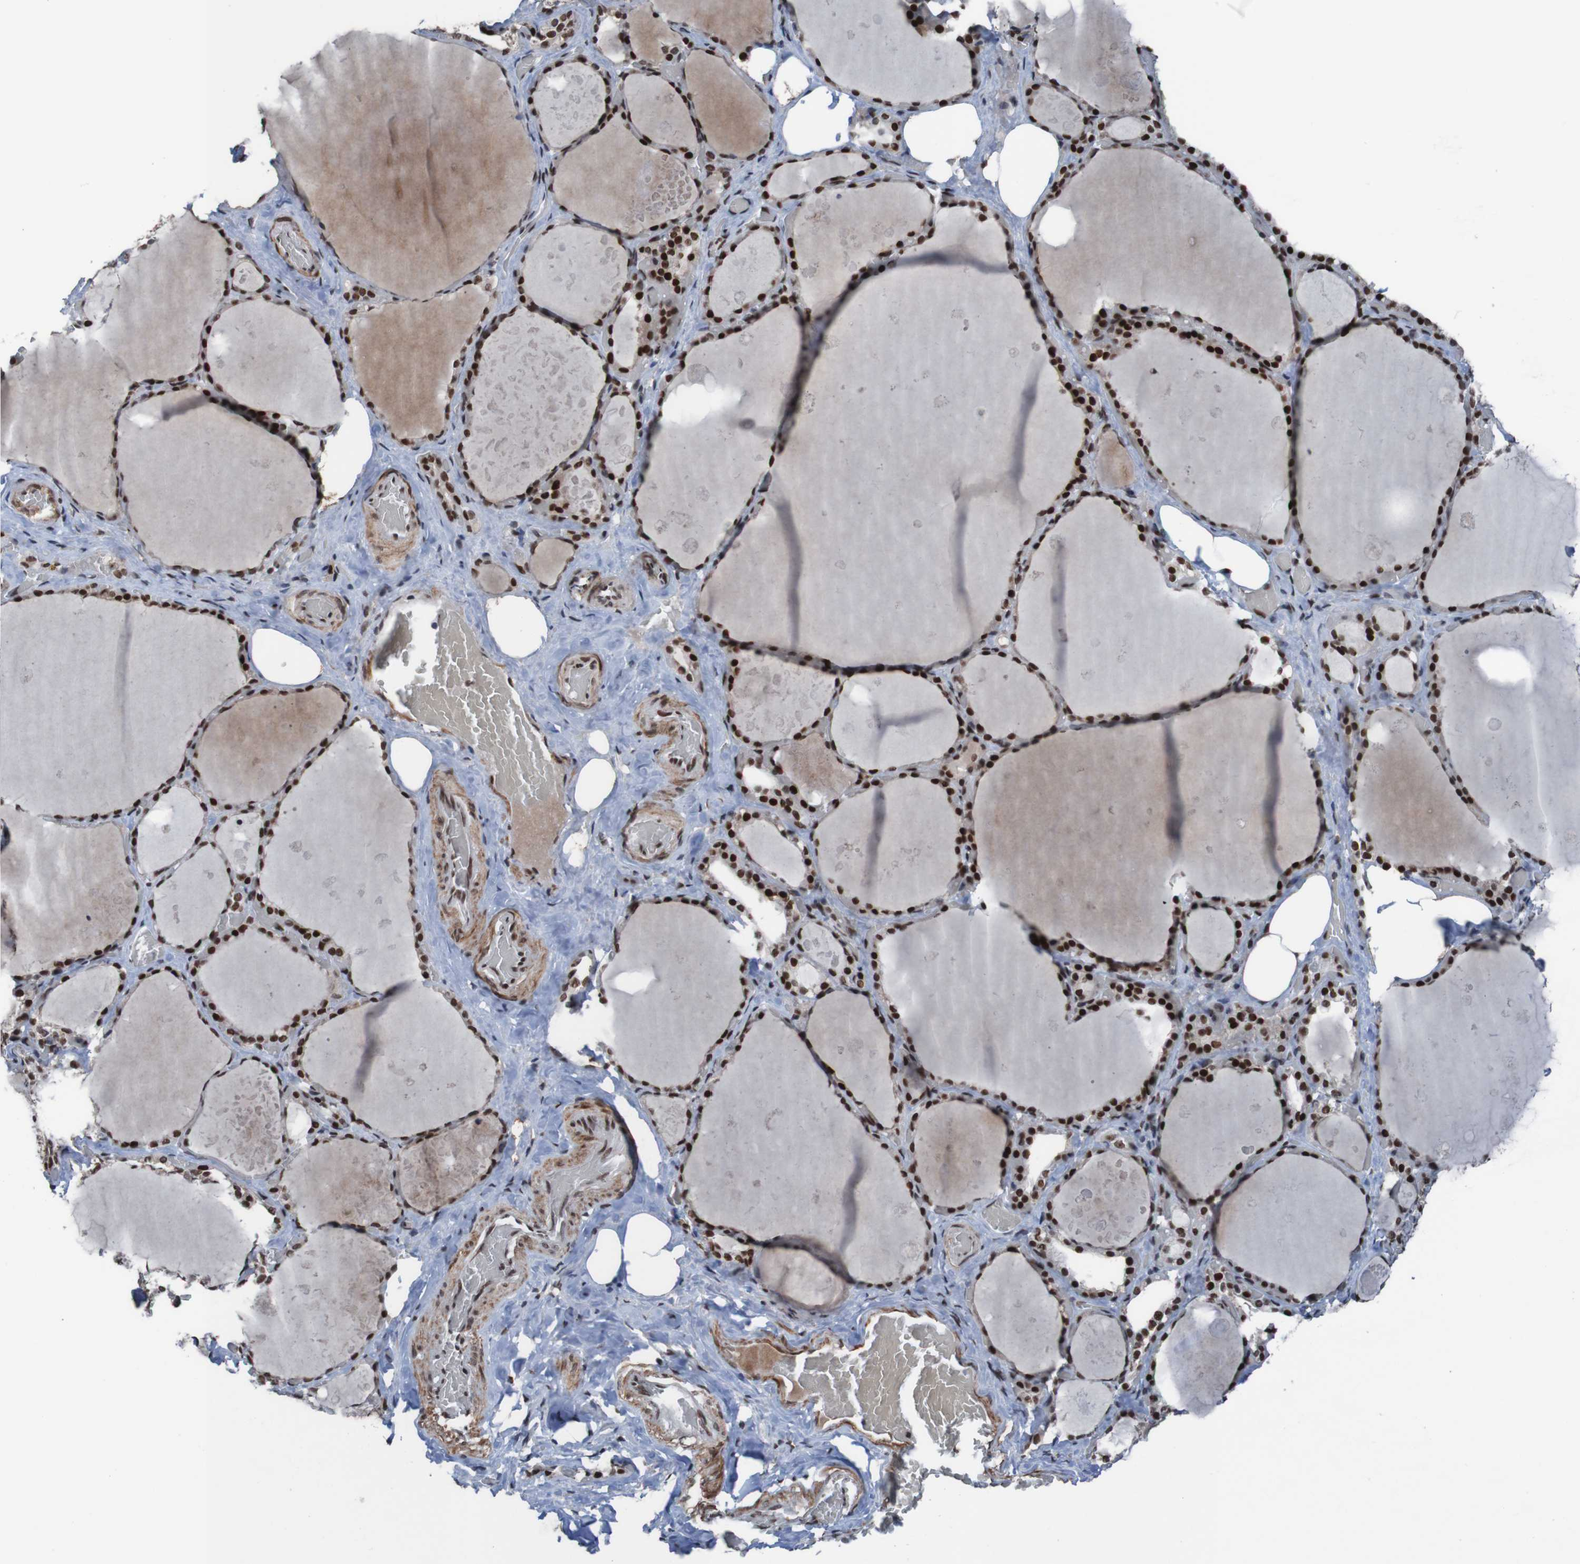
{"staining": {"intensity": "strong", "quantity": ">75%", "location": "cytoplasmic/membranous,nuclear"}, "tissue": "thyroid gland", "cell_type": "Glandular cells", "image_type": "normal", "snomed": [{"axis": "morphology", "description": "Normal tissue, NOS"}, {"axis": "topography", "description": "Thyroid gland"}], "caption": "Immunohistochemistry staining of normal thyroid gland, which reveals high levels of strong cytoplasmic/membranous,nuclear positivity in approximately >75% of glandular cells indicating strong cytoplasmic/membranous,nuclear protein expression. The staining was performed using DAB (brown) for protein detection and nuclei were counterstained in hematoxylin (blue).", "gene": "PHF2", "patient": {"sex": "male", "age": 61}}